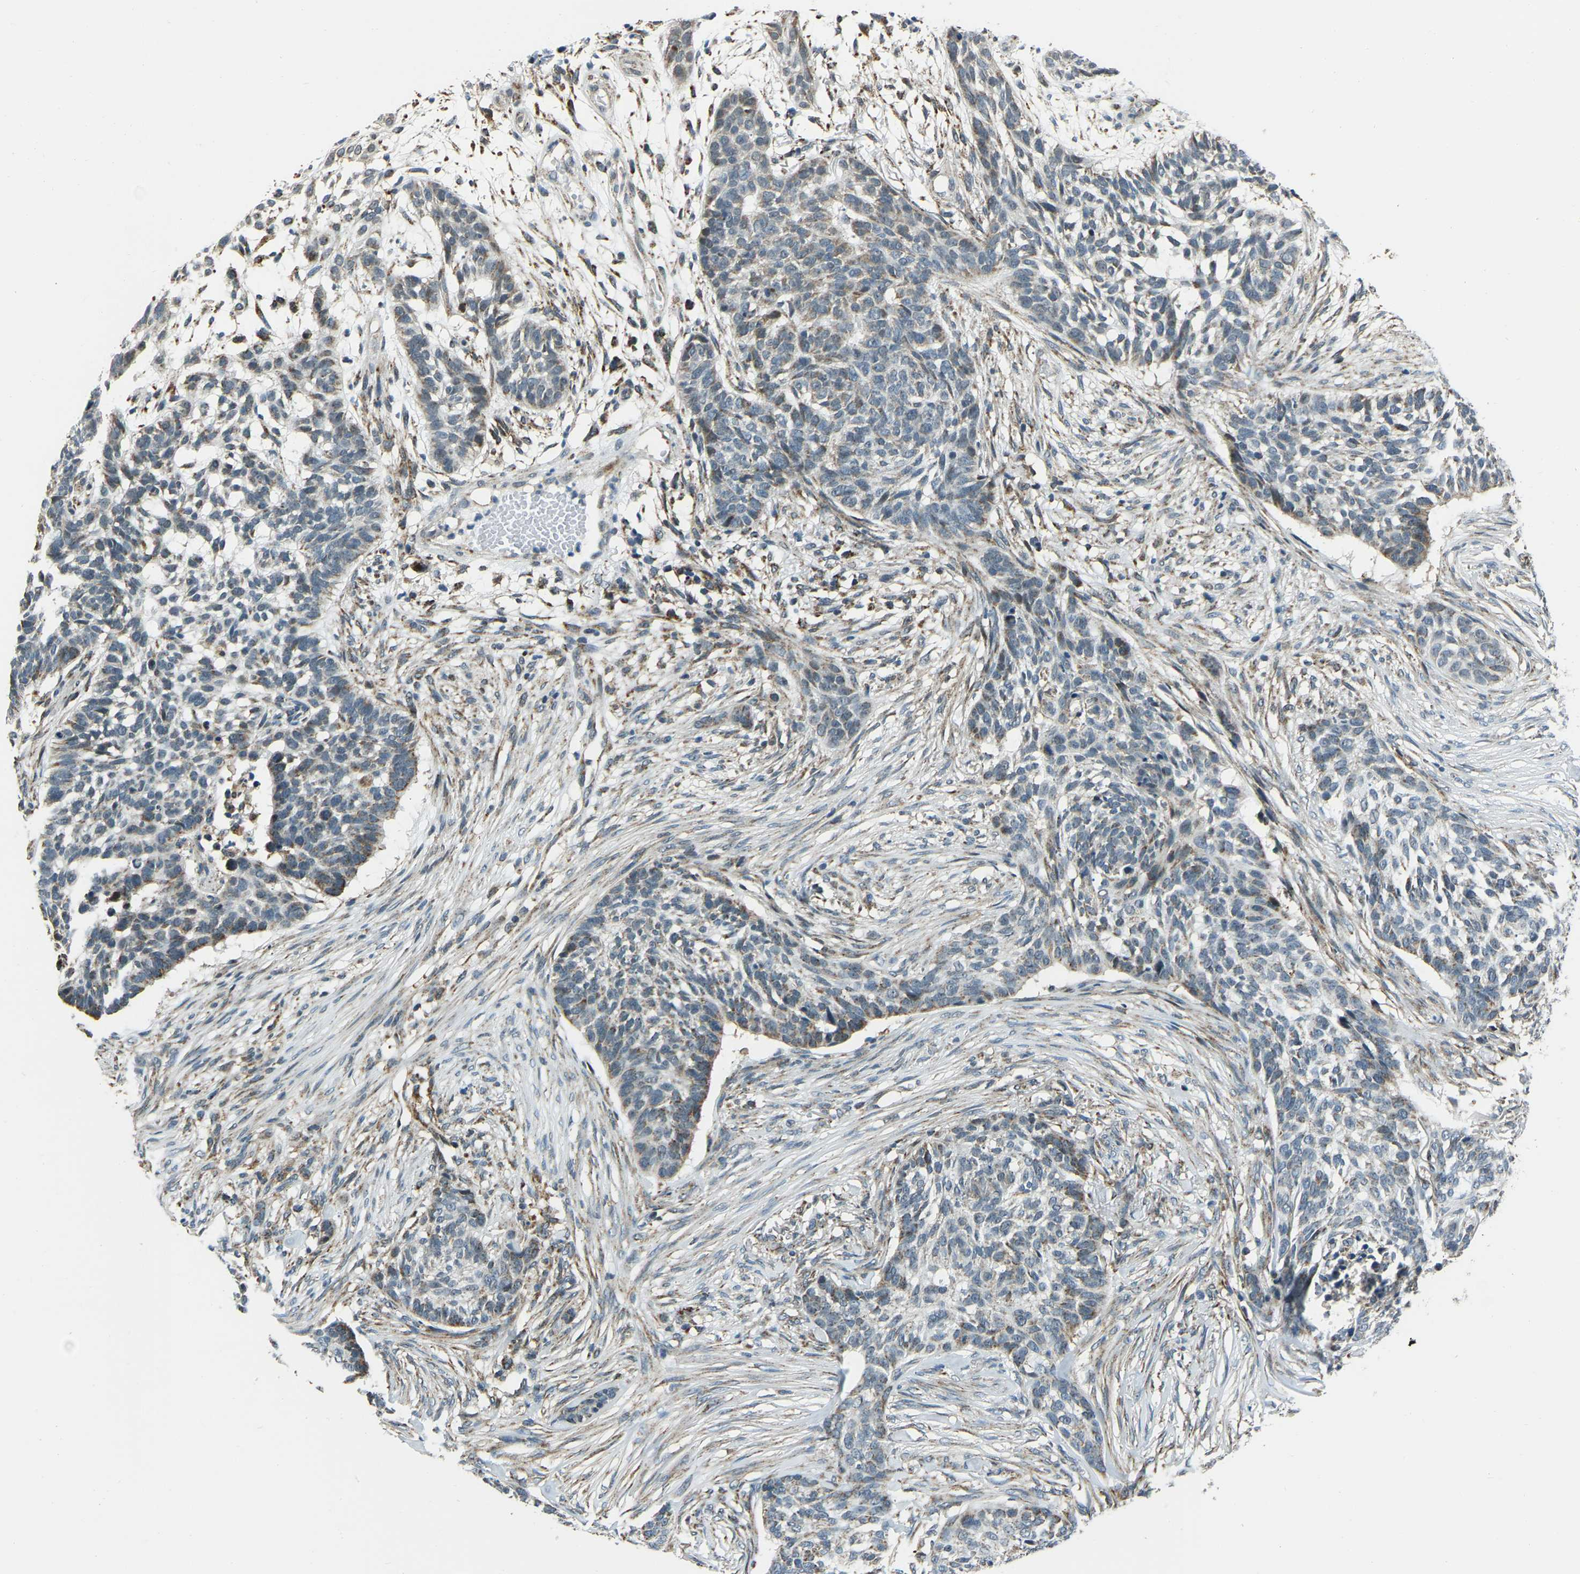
{"staining": {"intensity": "negative", "quantity": "none", "location": "none"}, "tissue": "skin cancer", "cell_type": "Tumor cells", "image_type": "cancer", "snomed": [{"axis": "morphology", "description": "Basal cell carcinoma"}, {"axis": "topography", "description": "Skin"}], "caption": "High power microscopy histopathology image of an immunohistochemistry (IHC) micrograph of basal cell carcinoma (skin), revealing no significant expression in tumor cells. (Brightfield microscopy of DAB immunohistochemistry (IHC) at high magnification).", "gene": "RBM33", "patient": {"sex": "male", "age": 85}}